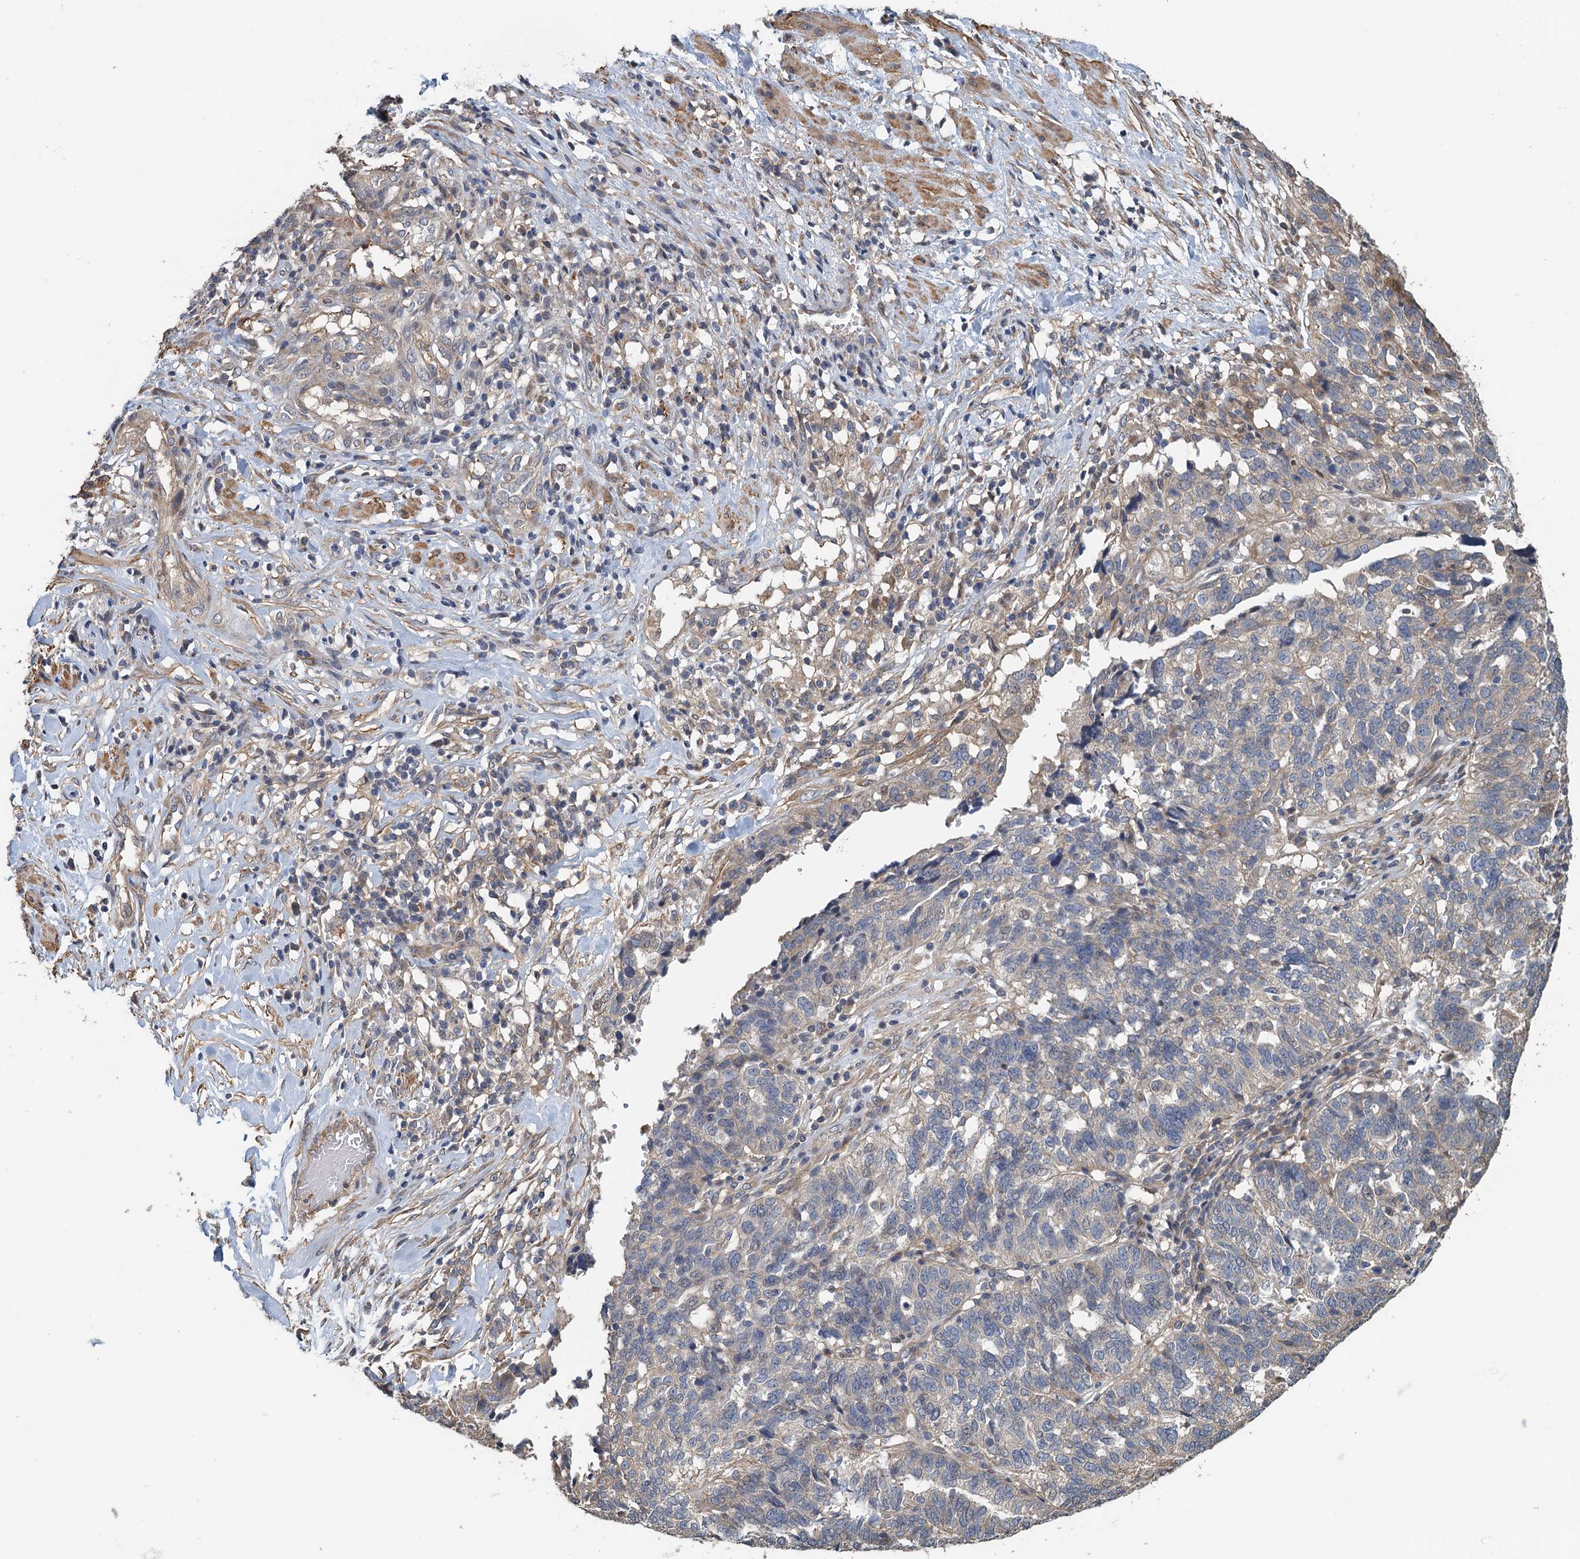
{"staining": {"intensity": "weak", "quantity": "<25%", "location": "cytoplasmic/membranous"}, "tissue": "ovarian cancer", "cell_type": "Tumor cells", "image_type": "cancer", "snomed": [{"axis": "morphology", "description": "Cystadenocarcinoma, serous, NOS"}, {"axis": "topography", "description": "Ovary"}], "caption": "This is an immunohistochemistry (IHC) micrograph of ovarian serous cystadenocarcinoma. There is no staining in tumor cells.", "gene": "MEAK7", "patient": {"sex": "female", "age": 59}}